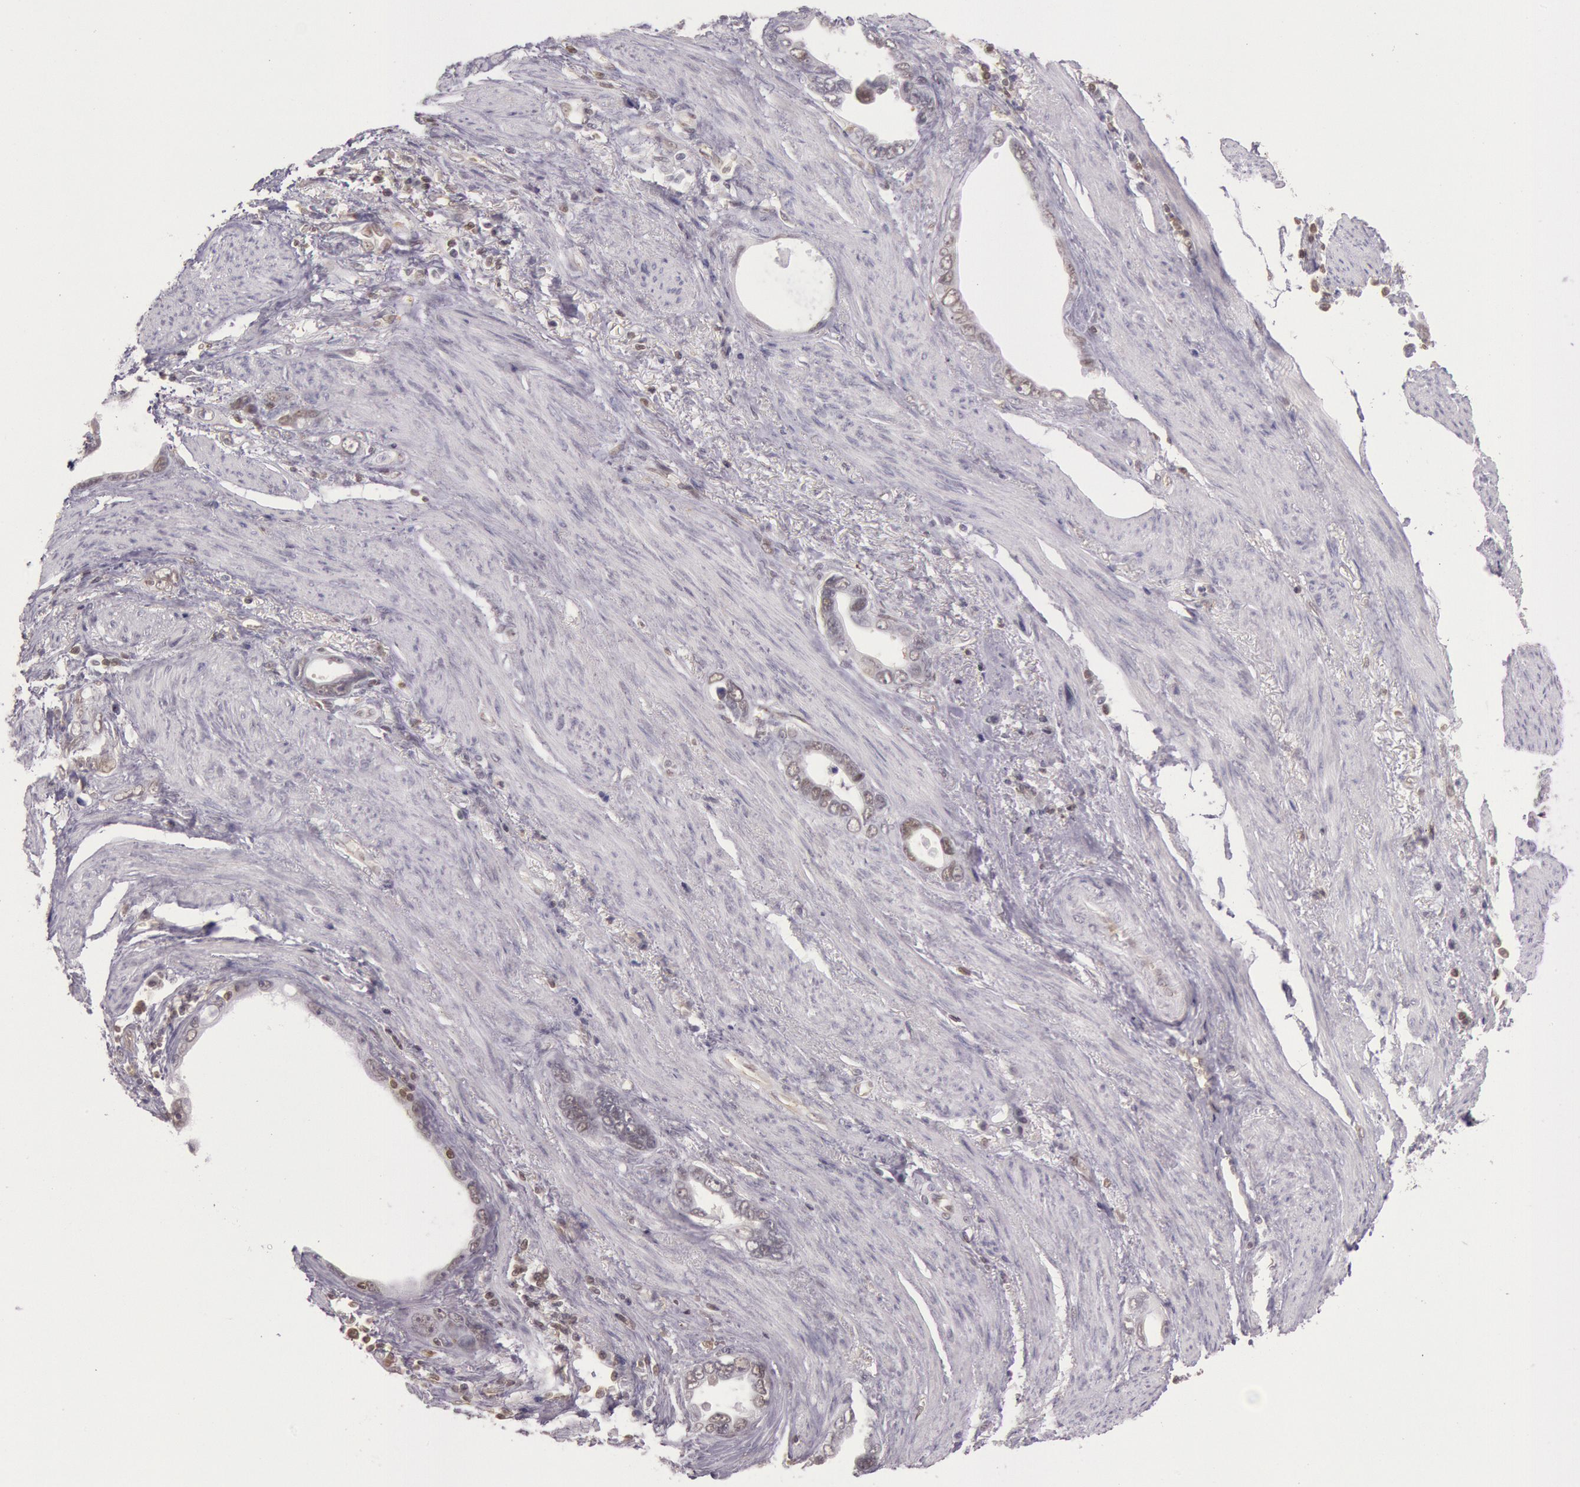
{"staining": {"intensity": "moderate", "quantity": "<25%", "location": "nuclear"}, "tissue": "stomach cancer", "cell_type": "Tumor cells", "image_type": "cancer", "snomed": [{"axis": "morphology", "description": "Adenocarcinoma, NOS"}, {"axis": "topography", "description": "Stomach"}], "caption": "This is an image of immunohistochemistry (IHC) staining of stomach cancer (adenocarcinoma), which shows moderate positivity in the nuclear of tumor cells.", "gene": "HIF1A", "patient": {"sex": "male", "age": 78}}